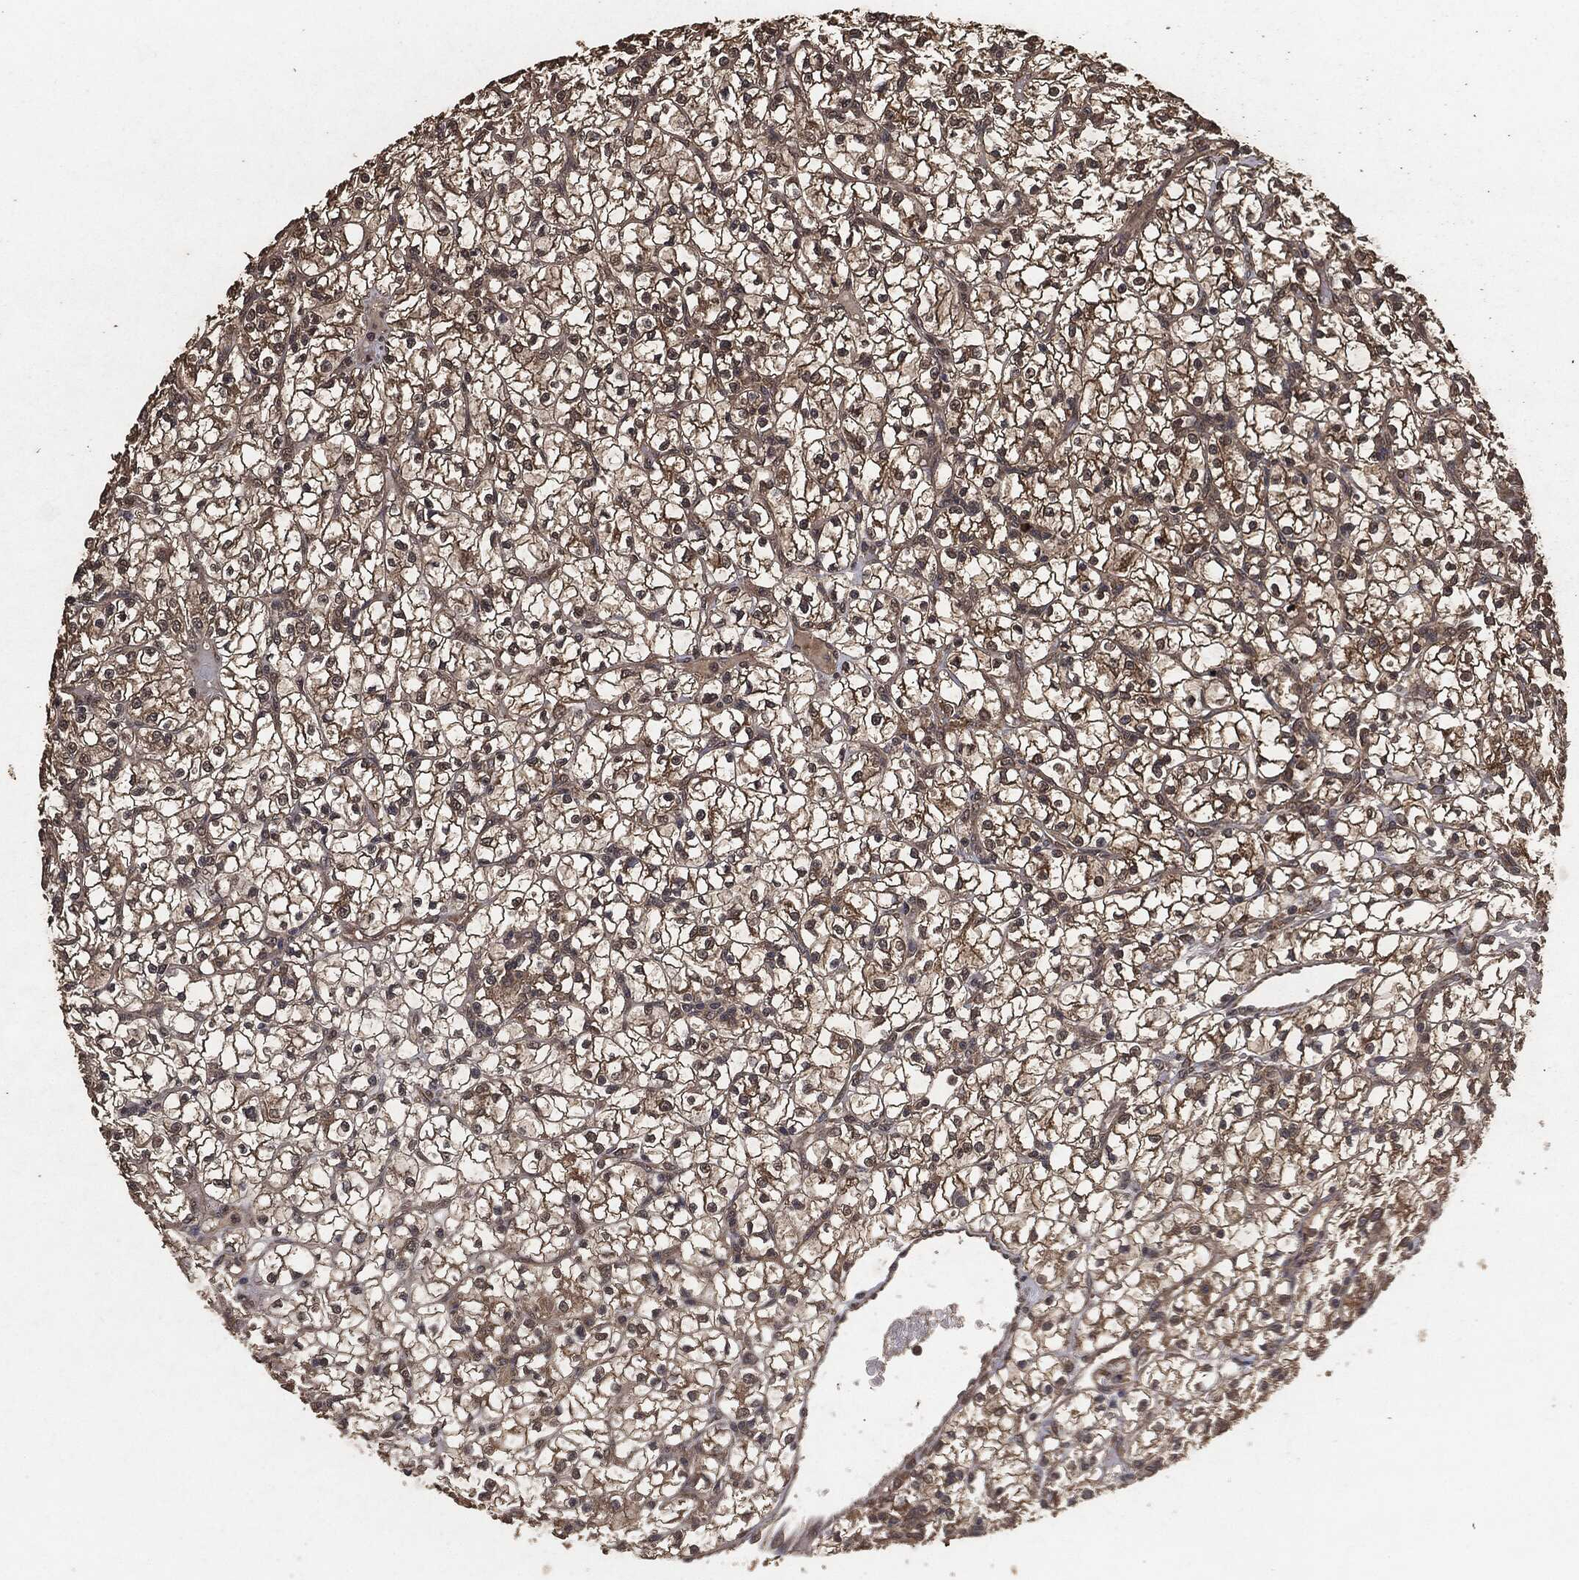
{"staining": {"intensity": "weak", "quantity": ">75%", "location": "cytoplasmic/membranous"}, "tissue": "renal cancer", "cell_type": "Tumor cells", "image_type": "cancer", "snomed": [{"axis": "morphology", "description": "Adenocarcinoma, NOS"}, {"axis": "topography", "description": "Kidney"}], "caption": "Immunohistochemistry (IHC) staining of renal cancer, which reveals low levels of weak cytoplasmic/membranous staining in about >75% of tumor cells indicating weak cytoplasmic/membranous protein staining. The staining was performed using DAB (brown) for protein detection and nuclei were counterstained in hematoxylin (blue).", "gene": "AKT1S1", "patient": {"sex": "female", "age": 64}}